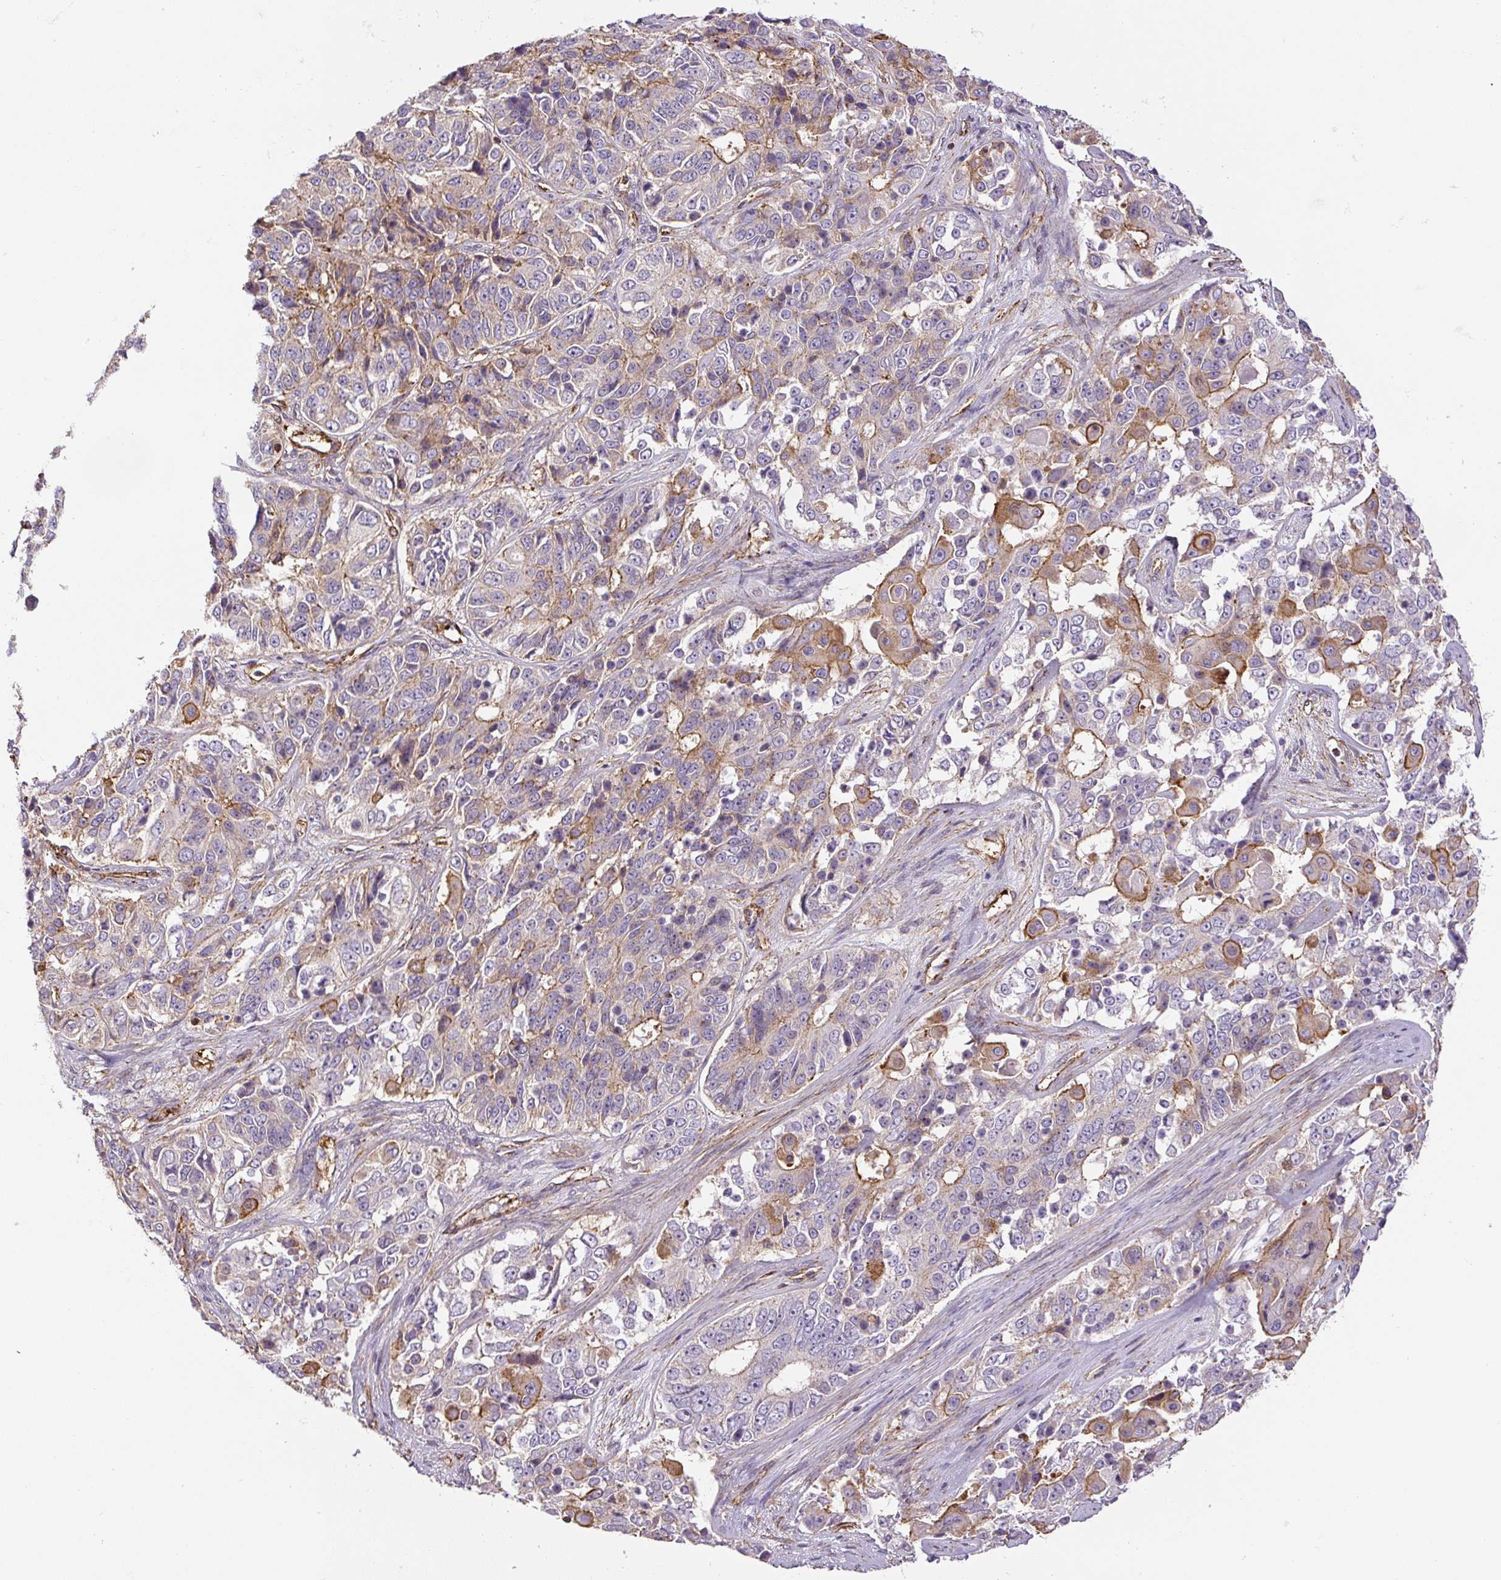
{"staining": {"intensity": "weak", "quantity": "<25%", "location": "cytoplasmic/membranous"}, "tissue": "ovarian cancer", "cell_type": "Tumor cells", "image_type": "cancer", "snomed": [{"axis": "morphology", "description": "Carcinoma, endometroid"}, {"axis": "topography", "description": "Ovary"}], "caption": "Photomicrograph shows no protein expression in tumor cells of endometroid carcinoma (ovarian) tissue.", "gene": "MYL12A", "patient": {"sex": "female", "age": 51}}